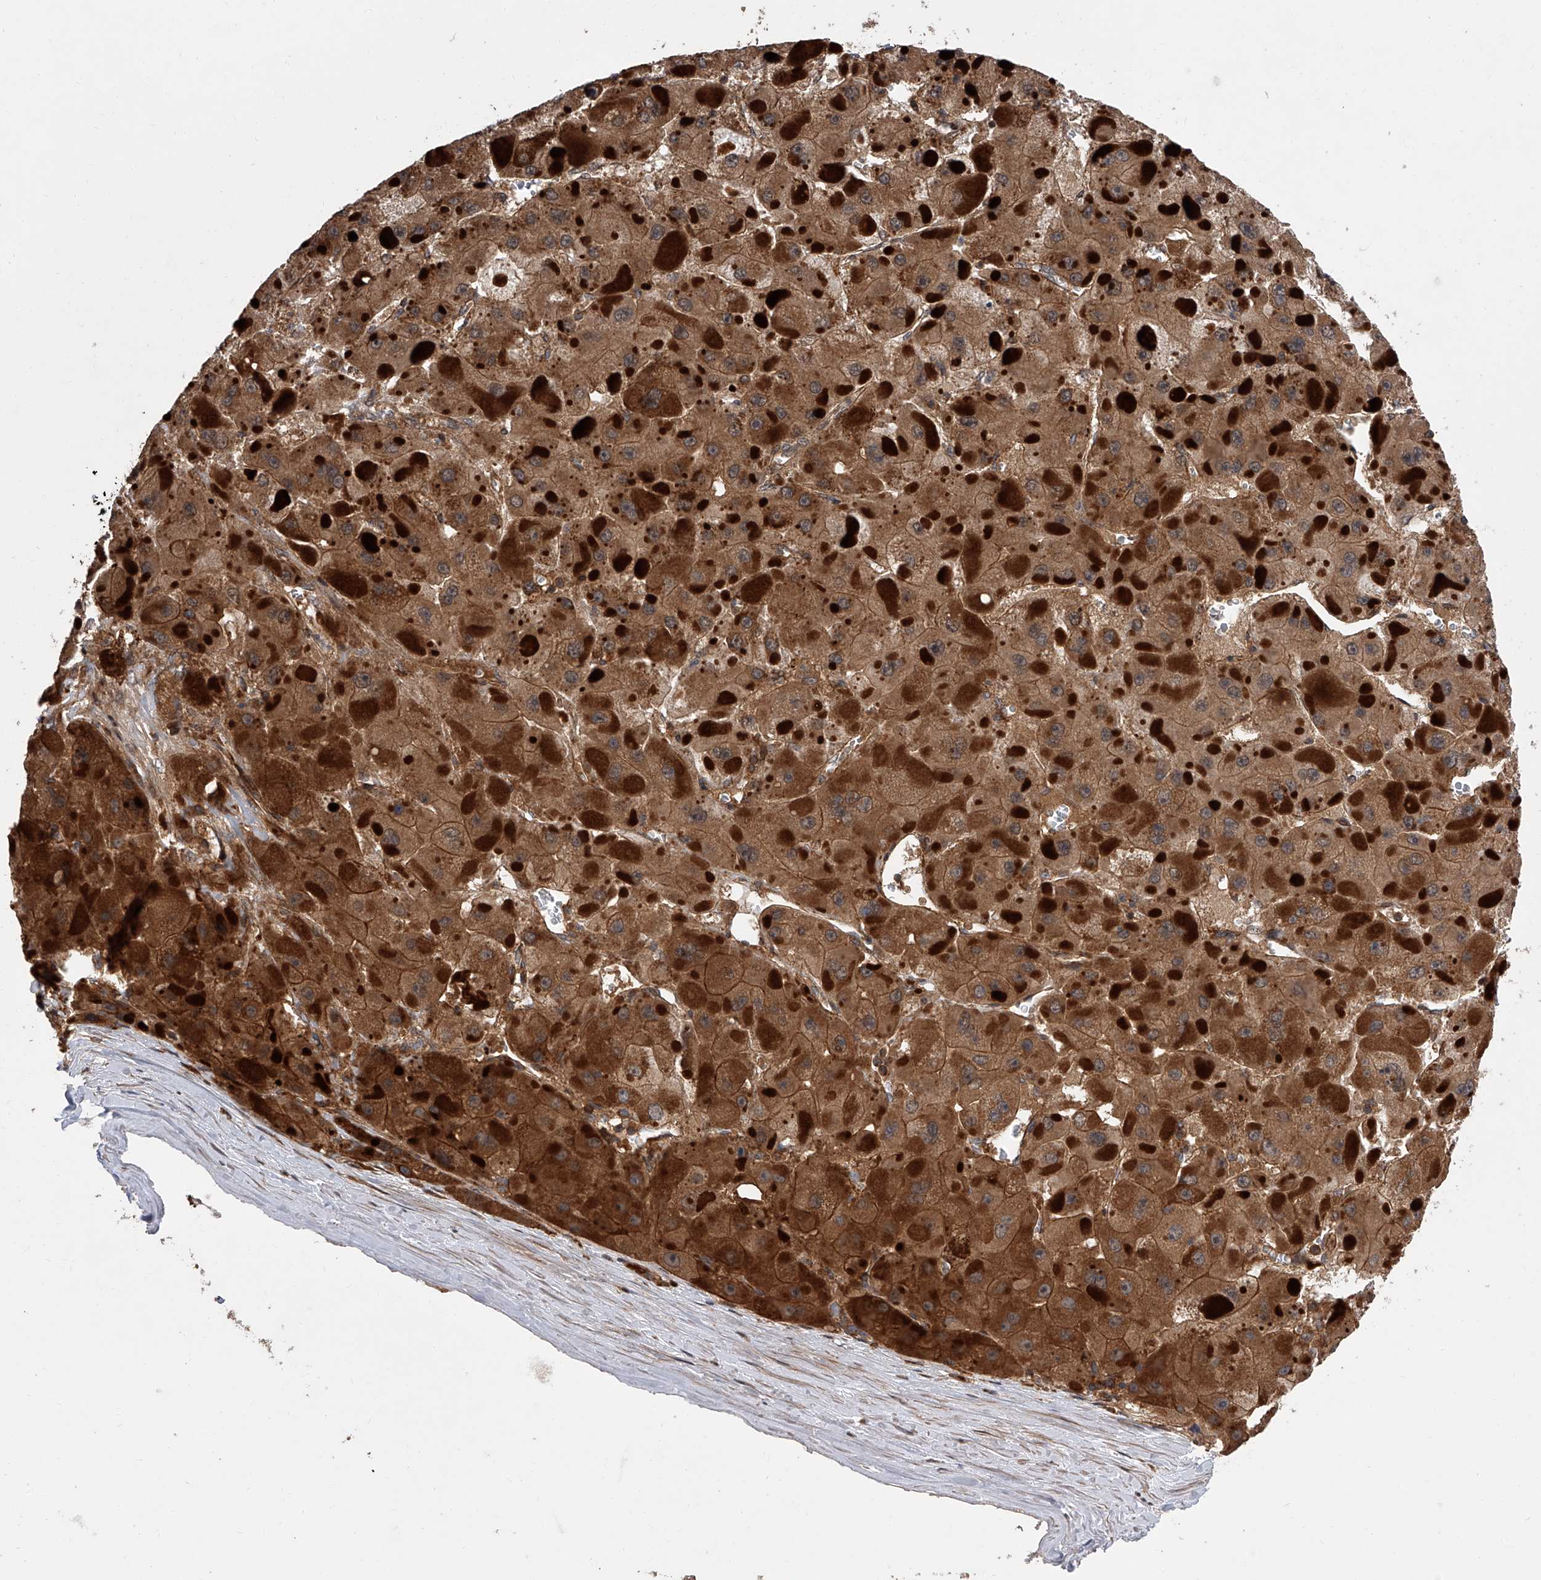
{"staining": {"intensity": "strong", "quantity": ">75%", "location": "cytoplasmic/membranous"}, "tissue": "liver cancer", "cell_type": "Tumor cells", "image_type": "cancer", "snomed": [{"axis": "morphology", "description": "Carcinoma, Hepatocellular, NOS"}, {"axis": "topography", "description": "Liver"}], "caption": "A brown stain highlights strong cytoplasmic/membranous positivity of a protein in liver cancer (hepatocellular carcinoma) tumor cells.", "gene": "USP47", "patient": {"sex": "female", "age": 73}}